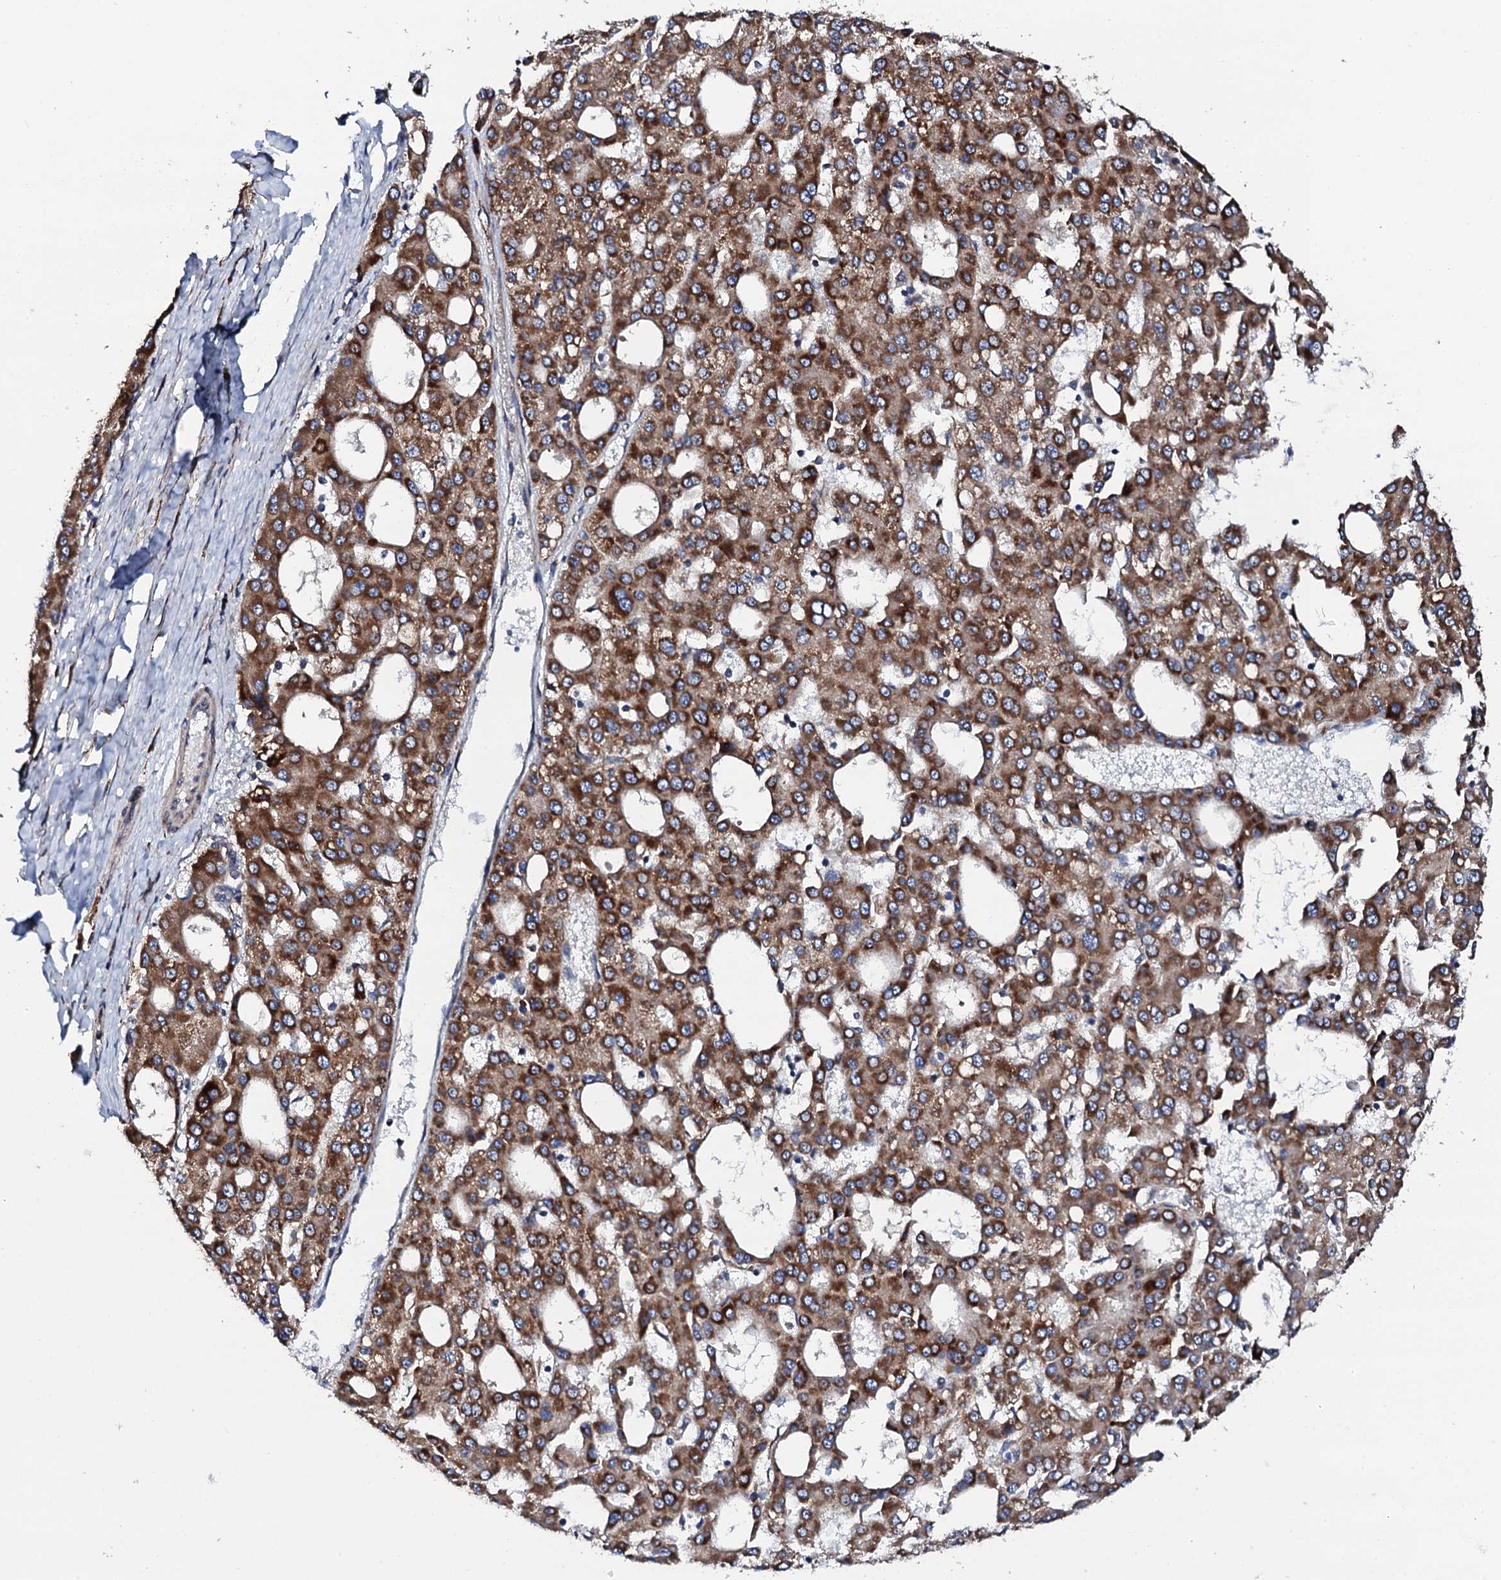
{"staining": {"intensity": "strong", "quantity": ">75%", "location": "cytoplasmic/membranous"}, "tissue": "liver cancer", "cell_type": "Tumor cells", "image_type": "cancer", "snomed": [{"axis": "morphology", "description": "Carcinoma, Hepatocellular, NOS"}, {"axis": "topography", "description": "Liver"}], "caption": "Protein staining demonstrates strong cytoplasmic/membranous expression in about >75% of tumor cells in liver cancer.", "gene": "LIPT2", "patient": {"sex": "male", "age": 47}}